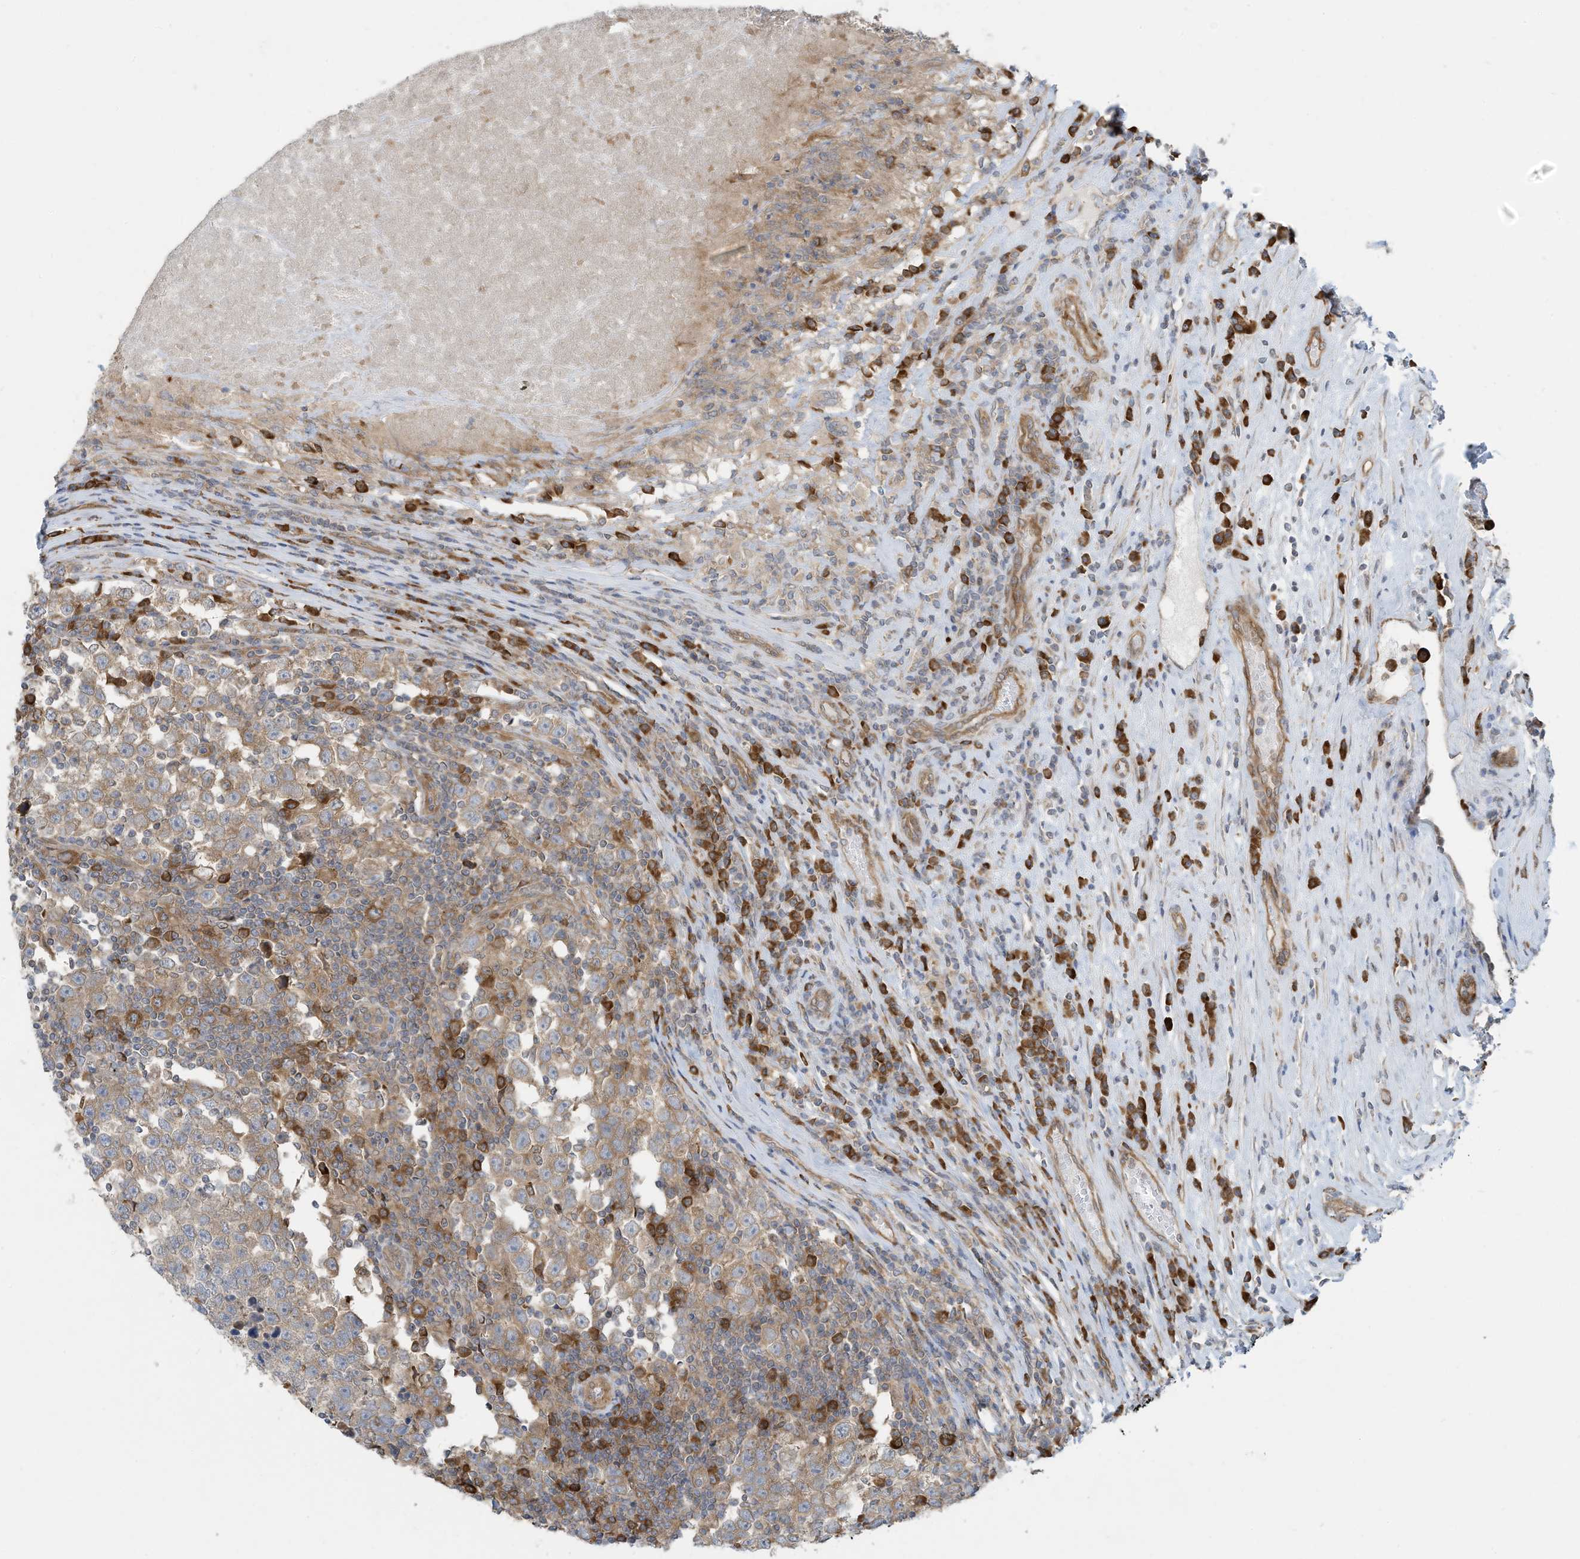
{"staining": {"intensity": "moderate", "quantity": ">75%", "location": "cytoplasmic/membranous"}, "tissue": "testis cancer", "cell_type": "Tumor cells", "image_type": "cancer", "snomed": [{"axis": "morphology", "description": "Normal tissue, NOS"}, {"axis": "morphology", "description": "Seminoma, NOS"}, {"axis": "topography", "description": "Testis"}], "caption": "An immunohistochemistry (IHC) photomicrograph of neoplastic tissue is shown. Protein staining in brown highlights moderate cytoplasmic/membranous positivity in seminoma (testis) within tumor cells.", "gene": "USE1", "patient": {"sex": "male", "age": 43}}